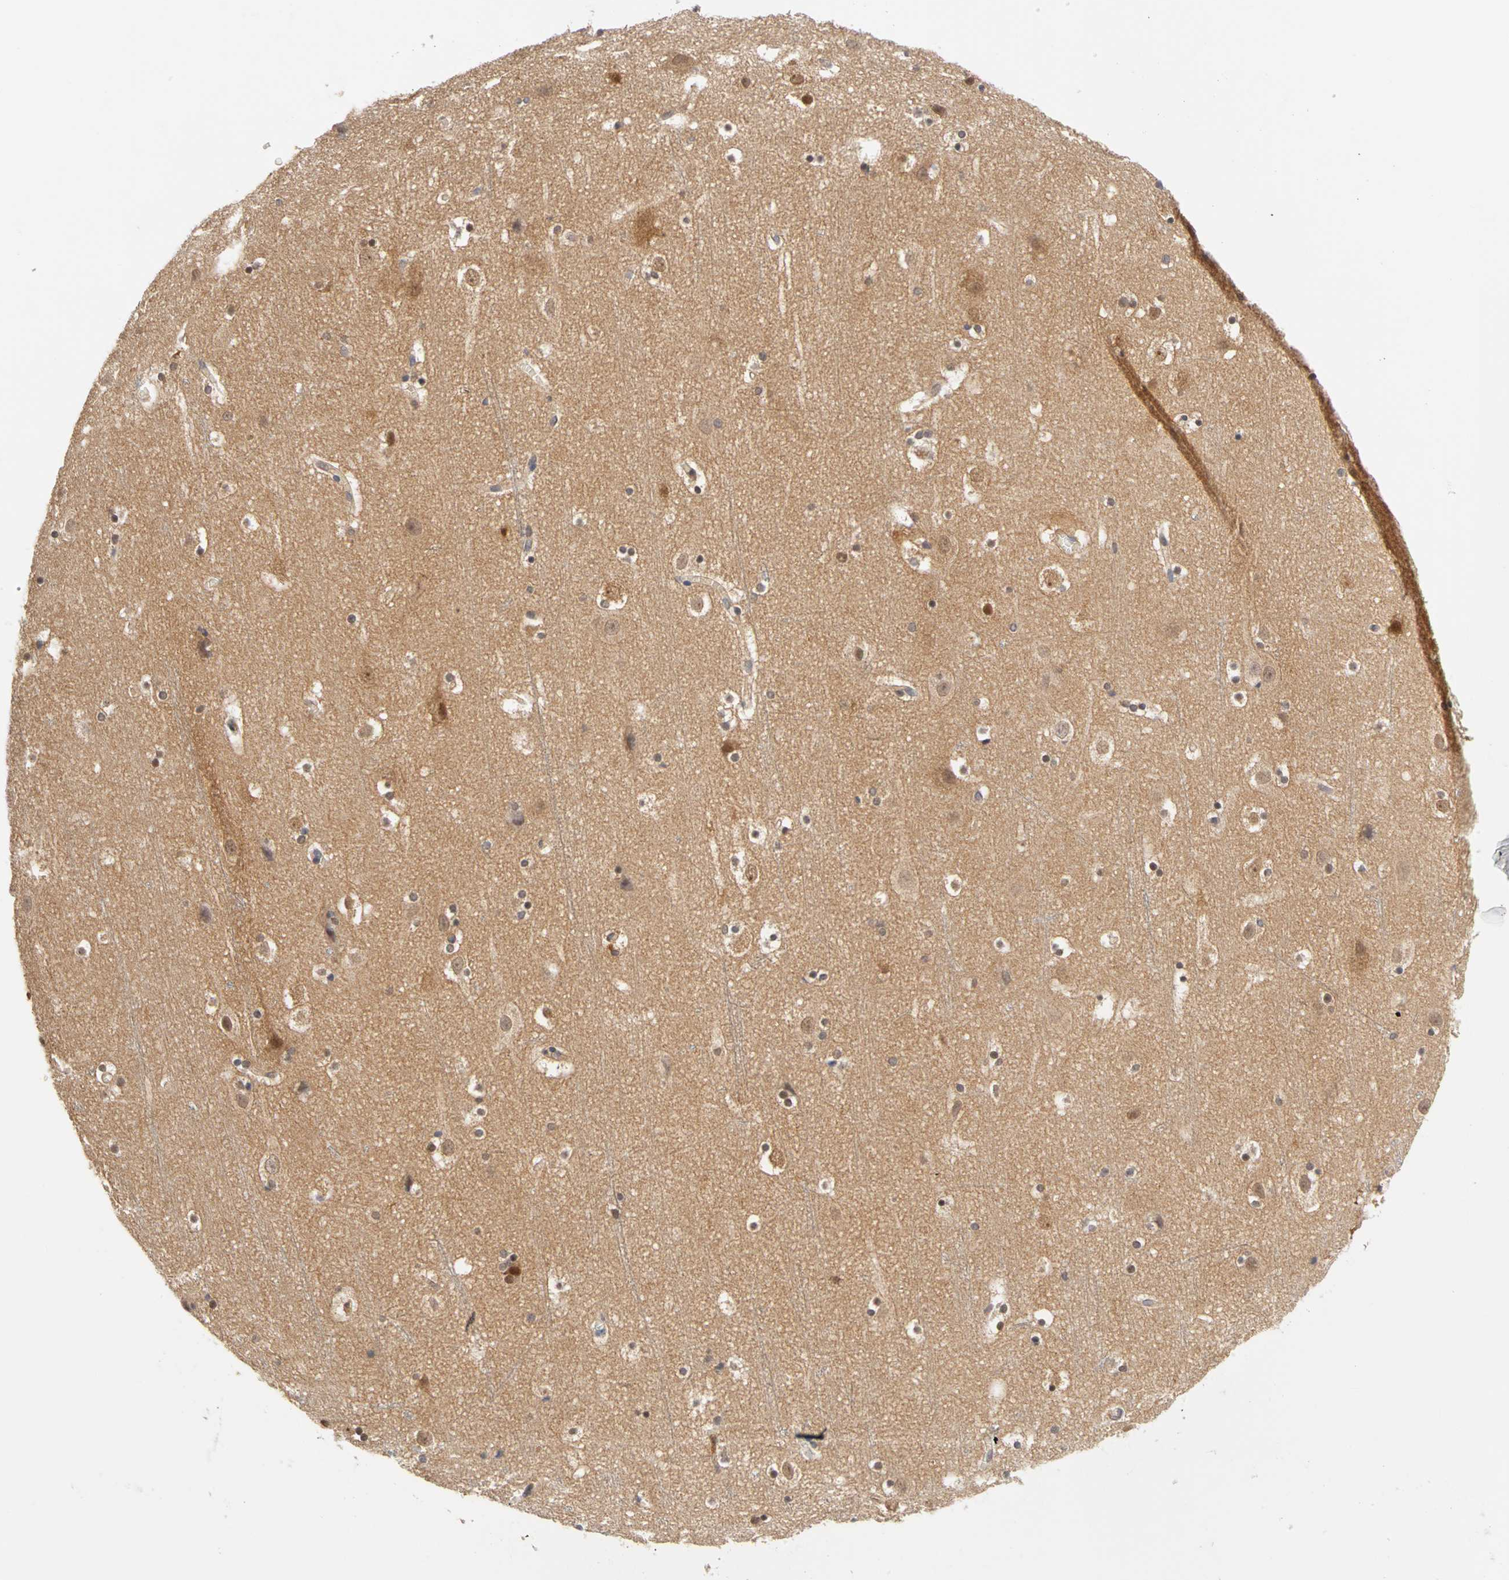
{"staining": {"intensity": "negative", "quantity": "none", "location": "none"}, "tissue": "cerebral cortex", "cell_type": "Endothelial cells", "image_type": "normal", "snomed": [{"axis": "morphology", "description": "Normal tissue, NOS"}, {"axis": "topography", "description": "Cerebral cortex"}], "caption": "Micrograph shows no protein positivity in endothelial cells of normal cerebral cortex. (Stains: DAB (3,3'-diaminobenzidine) IHC with hematoxylin counter stain, Microscopy: brightfield microscopy at high magnification).", "gene": "UBE2M", "patient": {"sex": "male", "age": 45}}